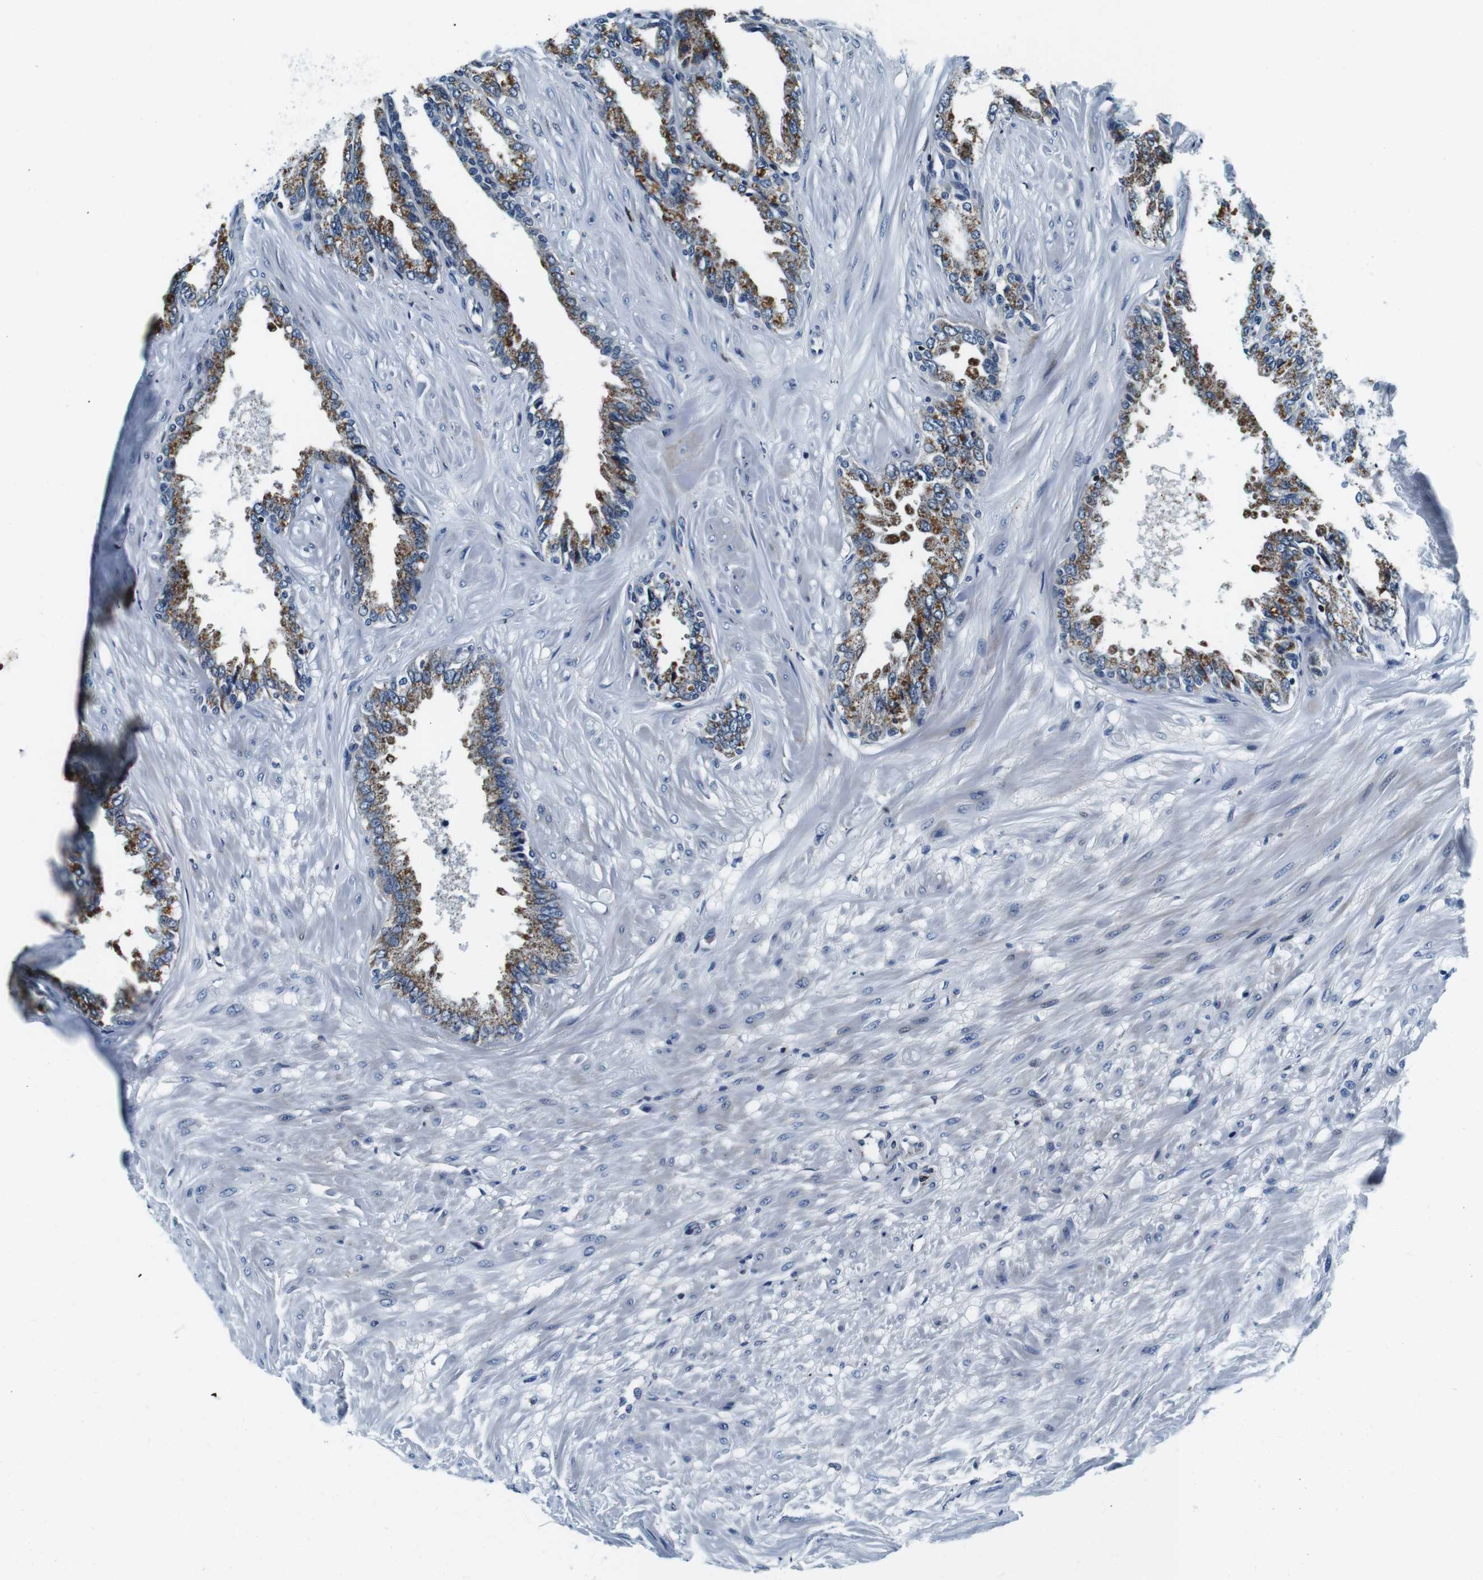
{"staining": {"intensity": "moderate", "quantity": ">75%", "location": "cytoplasmic/membranous"}, "tissue": "seminal vesicle", "cell_type": "Glandular cells", "image_type": "normal", "snomed": [{"axis": "morphology", "description": "Normal tissue, NOS"}, {"axis": "topography", "description": "Seminal veicle"}], "caption": "Protein expression analysis of benign seminal vesicle demonstrates moderate cytoplasmic/membranous staining in about >75% of glandular cells.", "gene": "FAR2", "patient": {"sex": "male", "age": 46}}